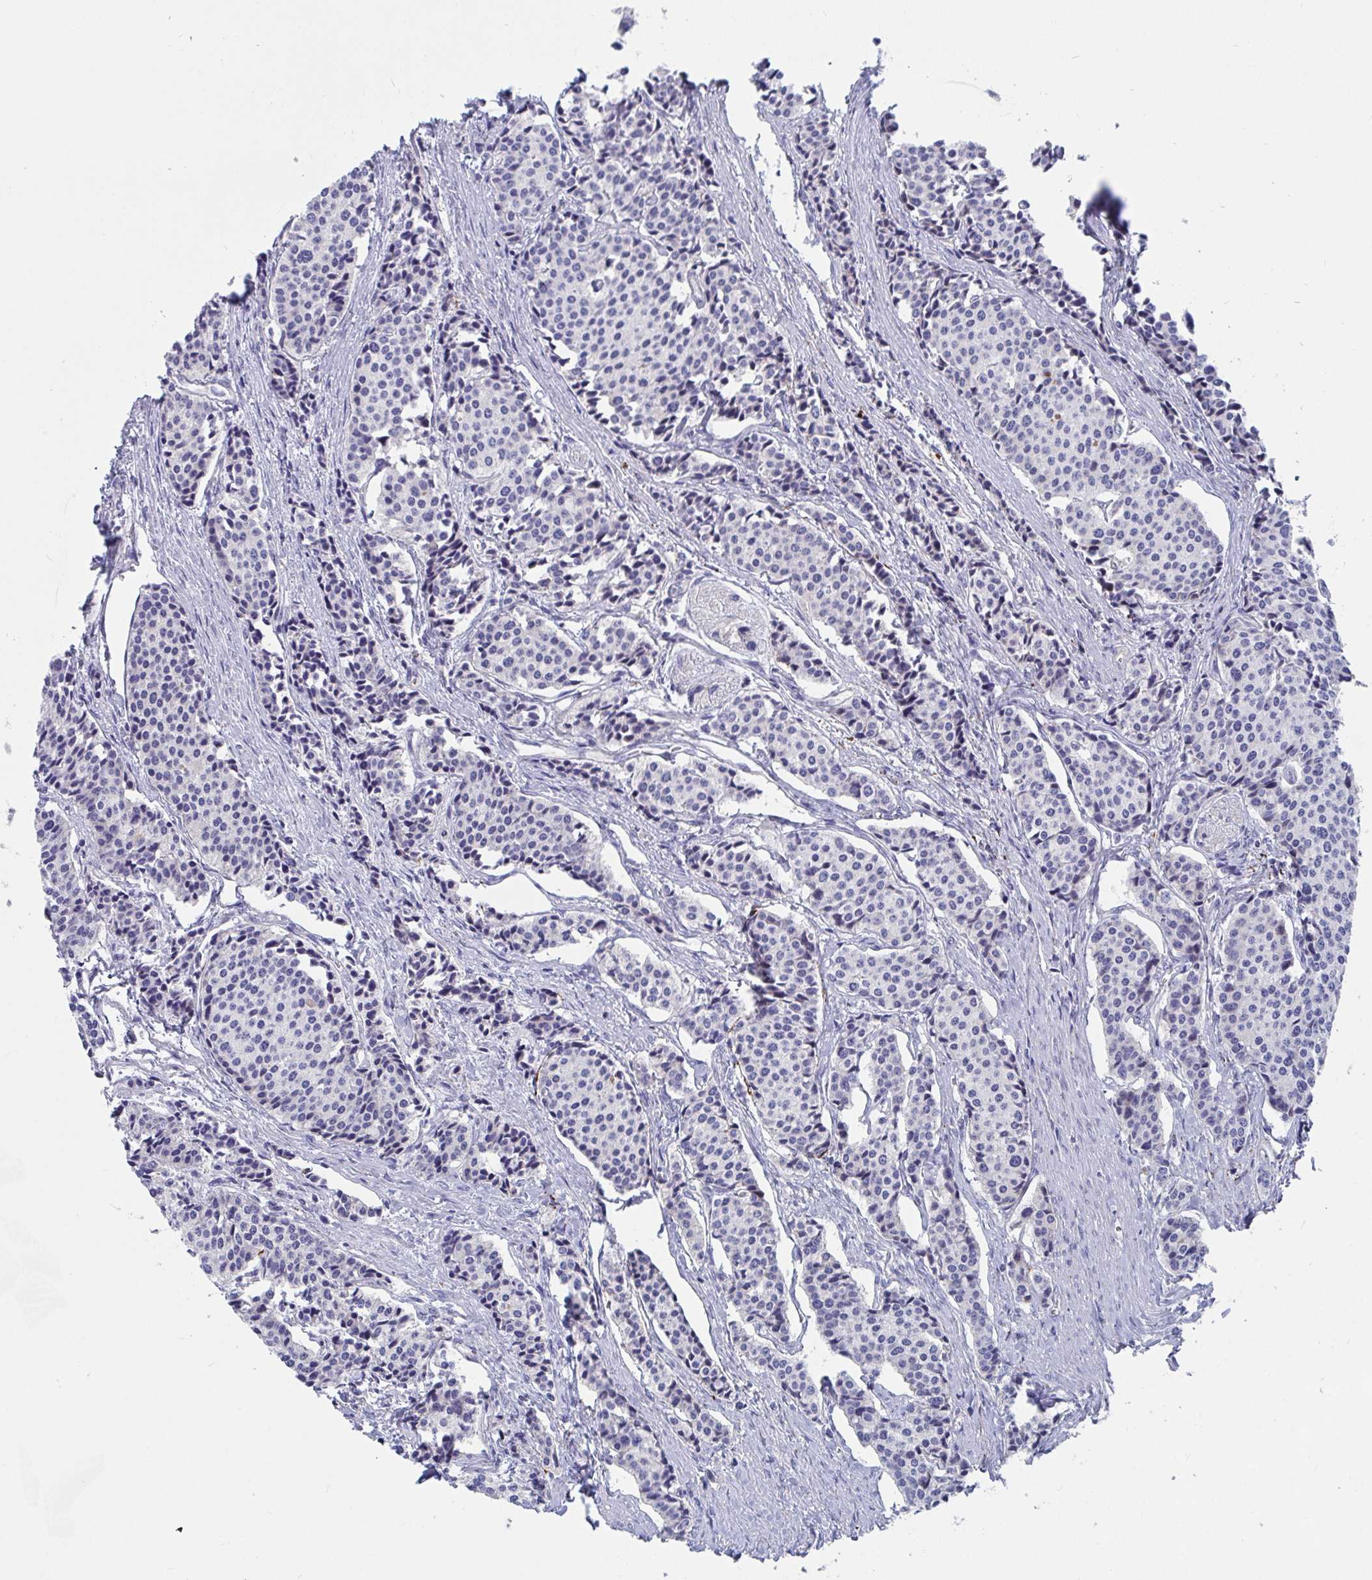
{"staining": {"intensity": "negative", "quantity": "none", "location": "none"}, "tissue": "carcinoid", "cell_type": "Tumor cells", "image_type": "cancer", "snomed": [{"axis": "morphology", "description": "Carcinoid, malignant, NOS"}, {"axis": "topography", "description": "Small intestine"}], "caption": "Immunohistochemical staining of carcinoid (malignant) demonstrates no significant positivity in tumor cells. (Brightfield microscopy of DAB IHC at high magnification).", "gene": "FAM156B", "patient": {"sex": "male", "age": 73}}